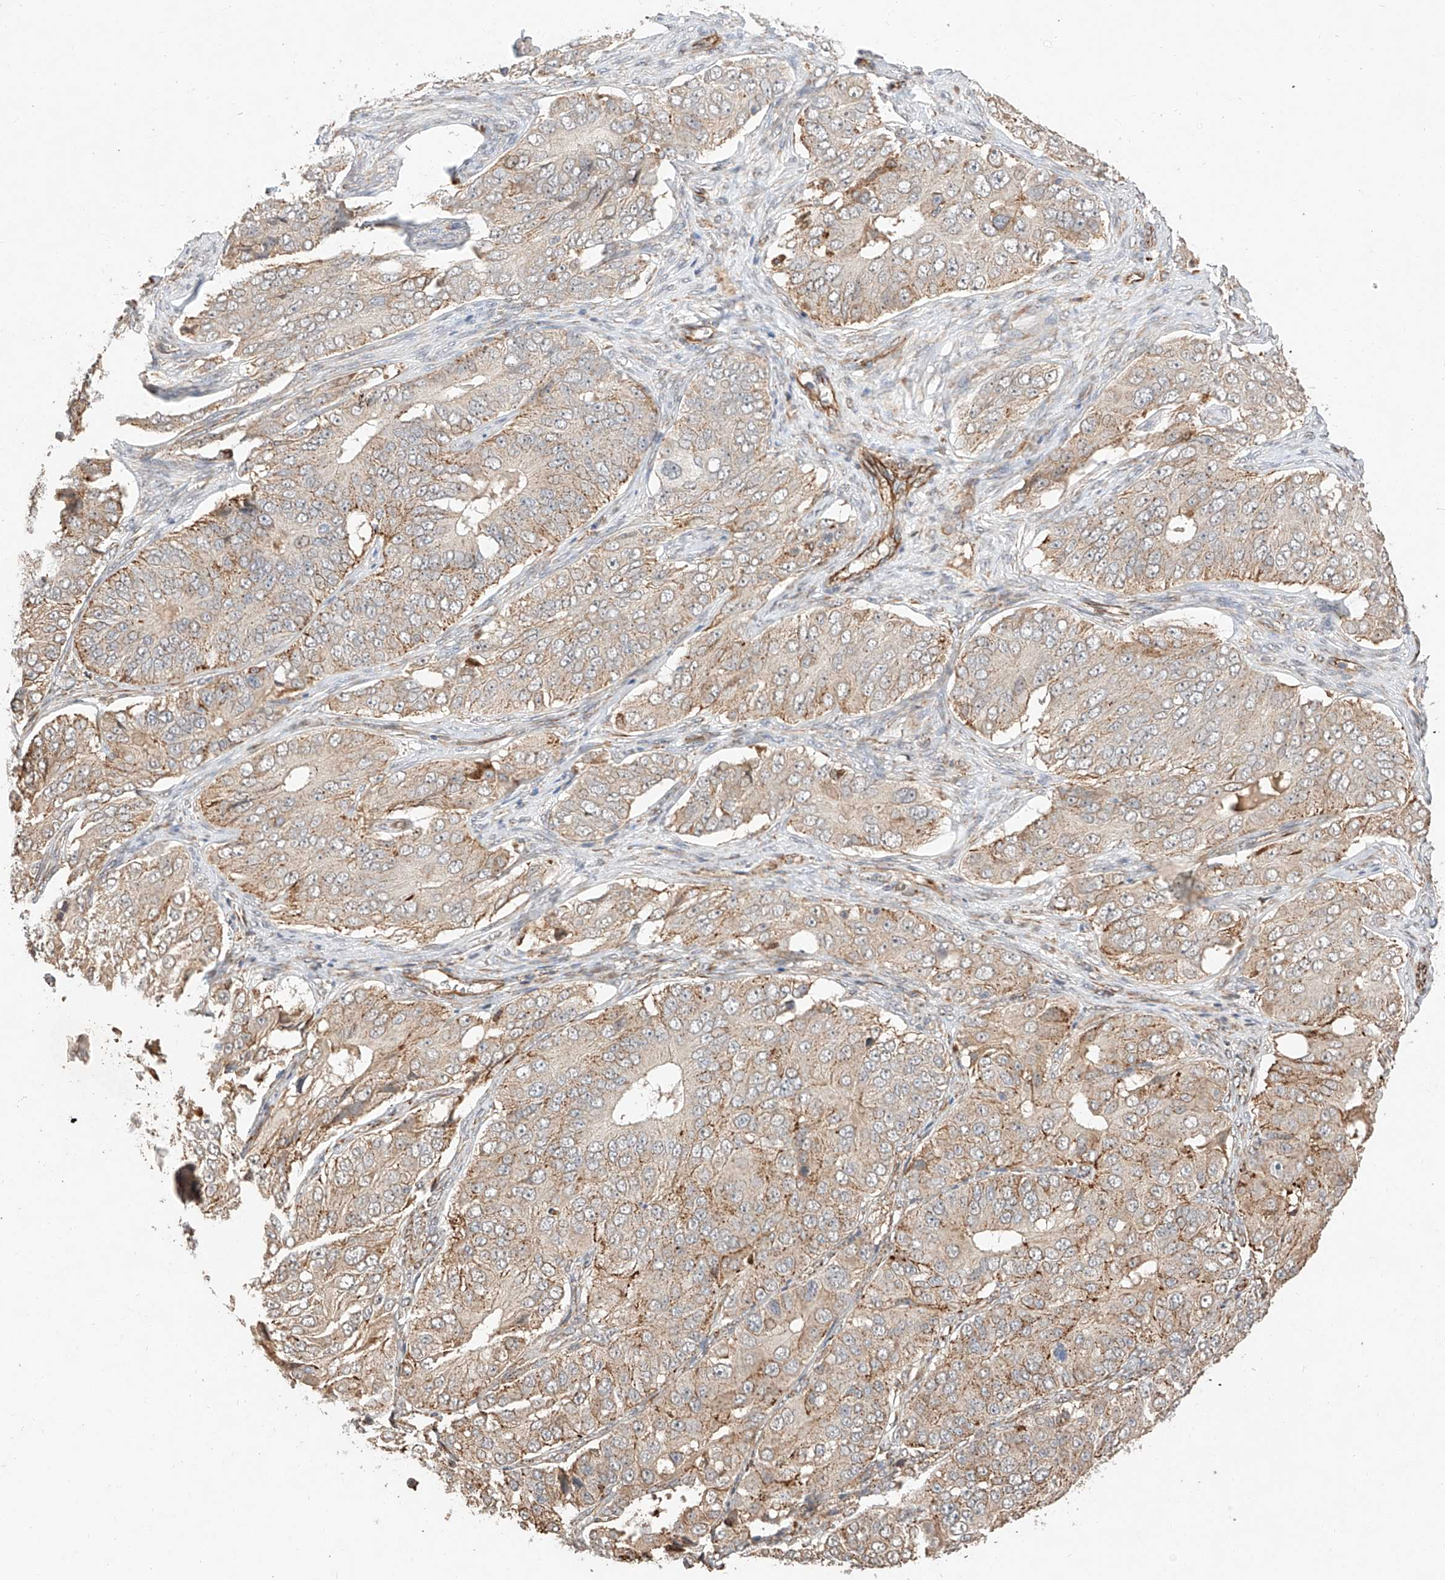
{"staining": {"intensity": "weak", "quantity": ">75%", "location": "cytoplasmic/membranous"}, "tissue": "ovarian cancer", "cell_type": "Tumor cells", "image_type": "cancer", "snomed": [{"axis": "morphology", "description": "Carcinoma, endometroid"}, {"axis": "topography", "description": "Ovary"}], "caption": "There is low levels of weak cytoplasmic/membranous staining in tumor cells of ovarian endometroid carcinoma, as demonstrated by immunohistochemical staining (brown color).", "gene": "SUSD6", "patient": {"sex": "female", "age": 51}}